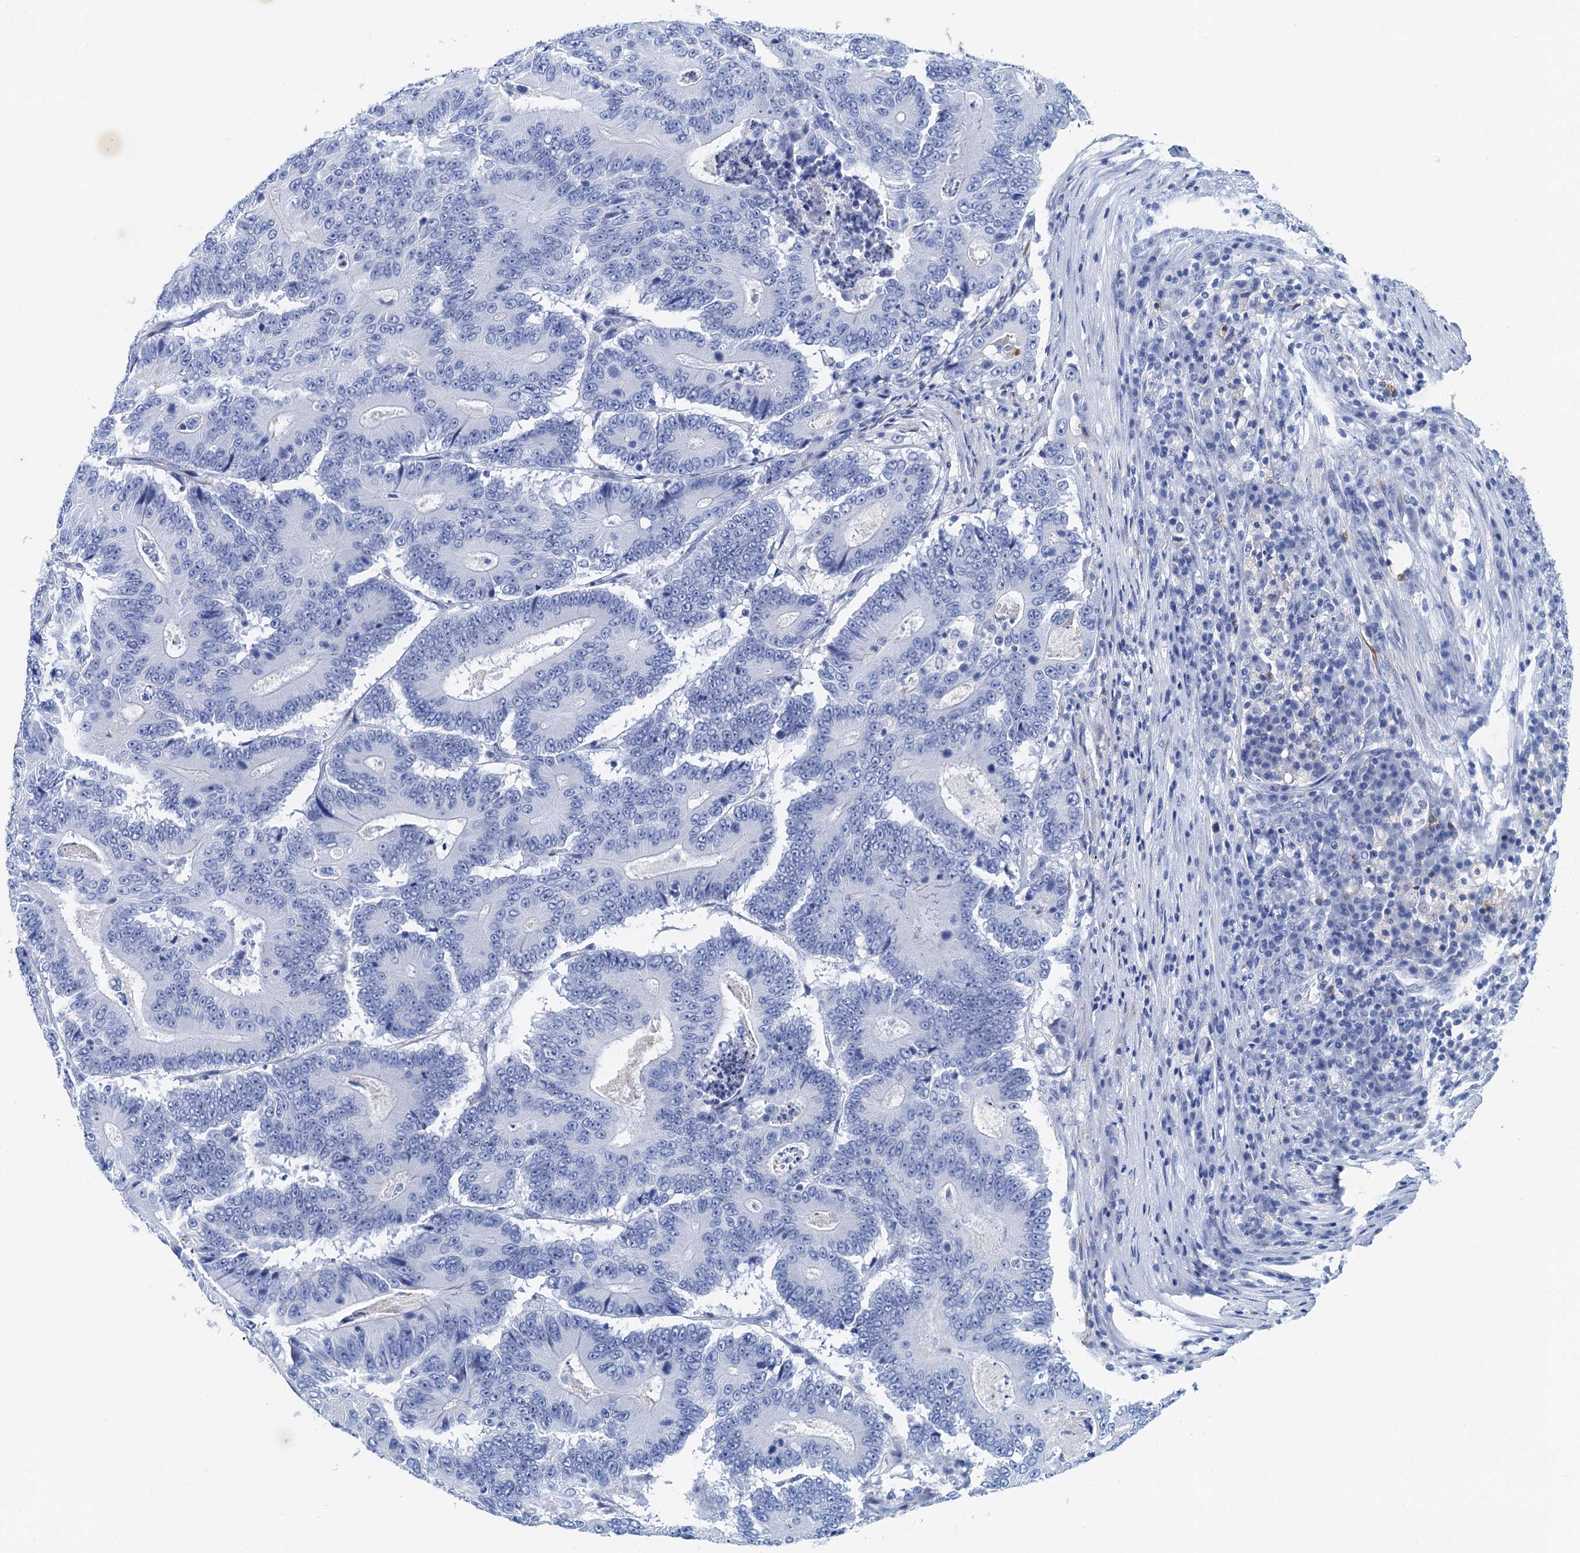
{"staining": {"intensity": "negative", "quantity": "none", "location": "none"}, "tissue": "colorectal cancer", "cell_type": "Tumor cells", "image_type": "cancer", "snomed": [{"axis": "morphology", "description": "Adenocarcinoma, NOS"}, {"axis": "topography", "description": "Colon"}], "caption": "An image of adenocarcinoma (colorectal) stained for a protein exhibits no brown staining in tumor cells.", "gene": "NLRP10", "patient": {"sex": "male", "age": 83}}